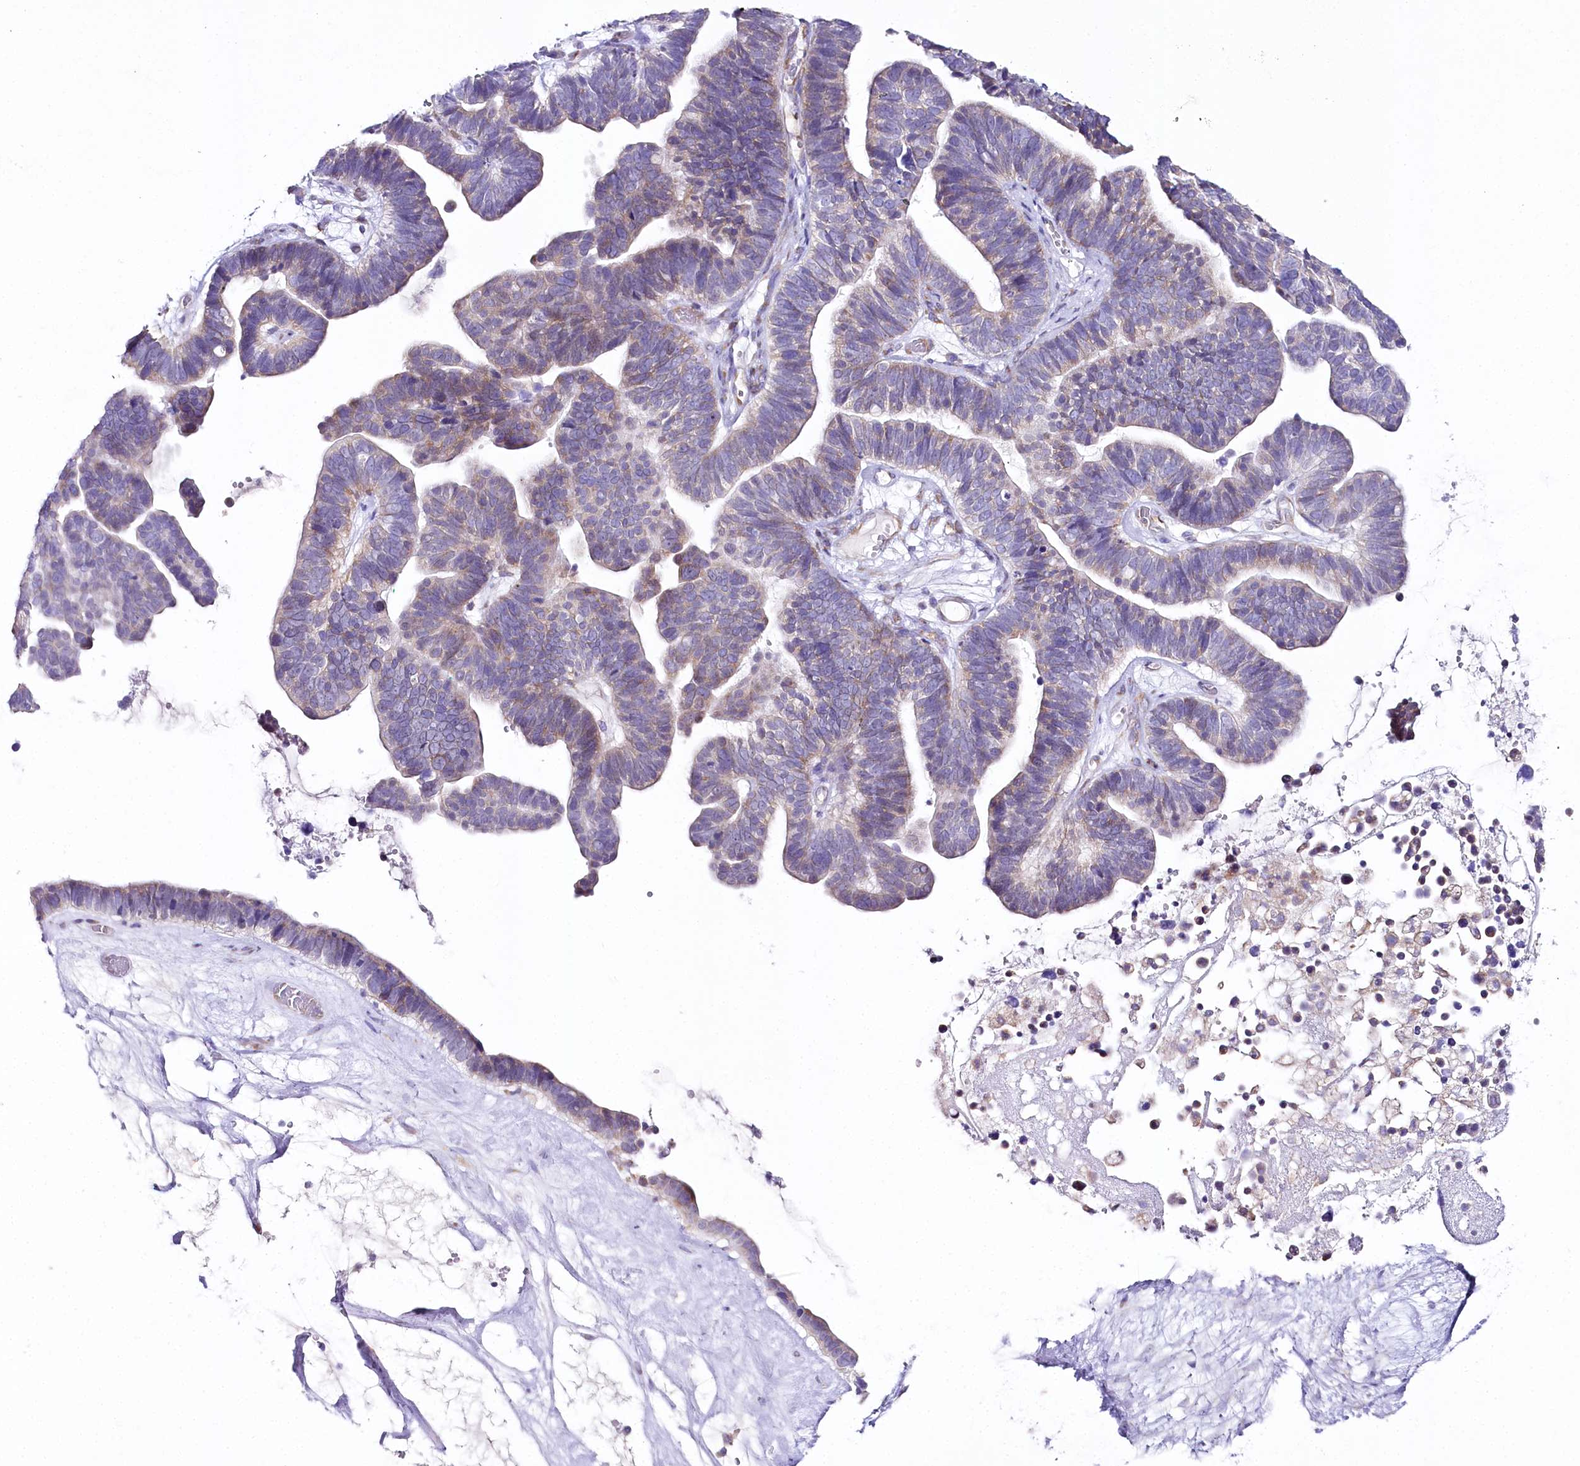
{"staining": {"intensity": "weak", "quantity": "25%-75%", "location": "cytoplasmic/membranous"}, "tissue": "ovarian cancer", "cell_type": "Tumor cells", "image_type": "cancer", "snomed": [{"axis": "morphology", "description": "Cystadenocarcinoma, serous, NOS"}, {"axis": "topography", "description": "Ovary"}], "caption": "Protein expression analysis of human ovarian cancer reveals weak cytoplasmic/membranous positivity in approximately 25%-75% of tumor cells.", "gene": "CSN3", "patient": {"sex": "female", "age": 56}}